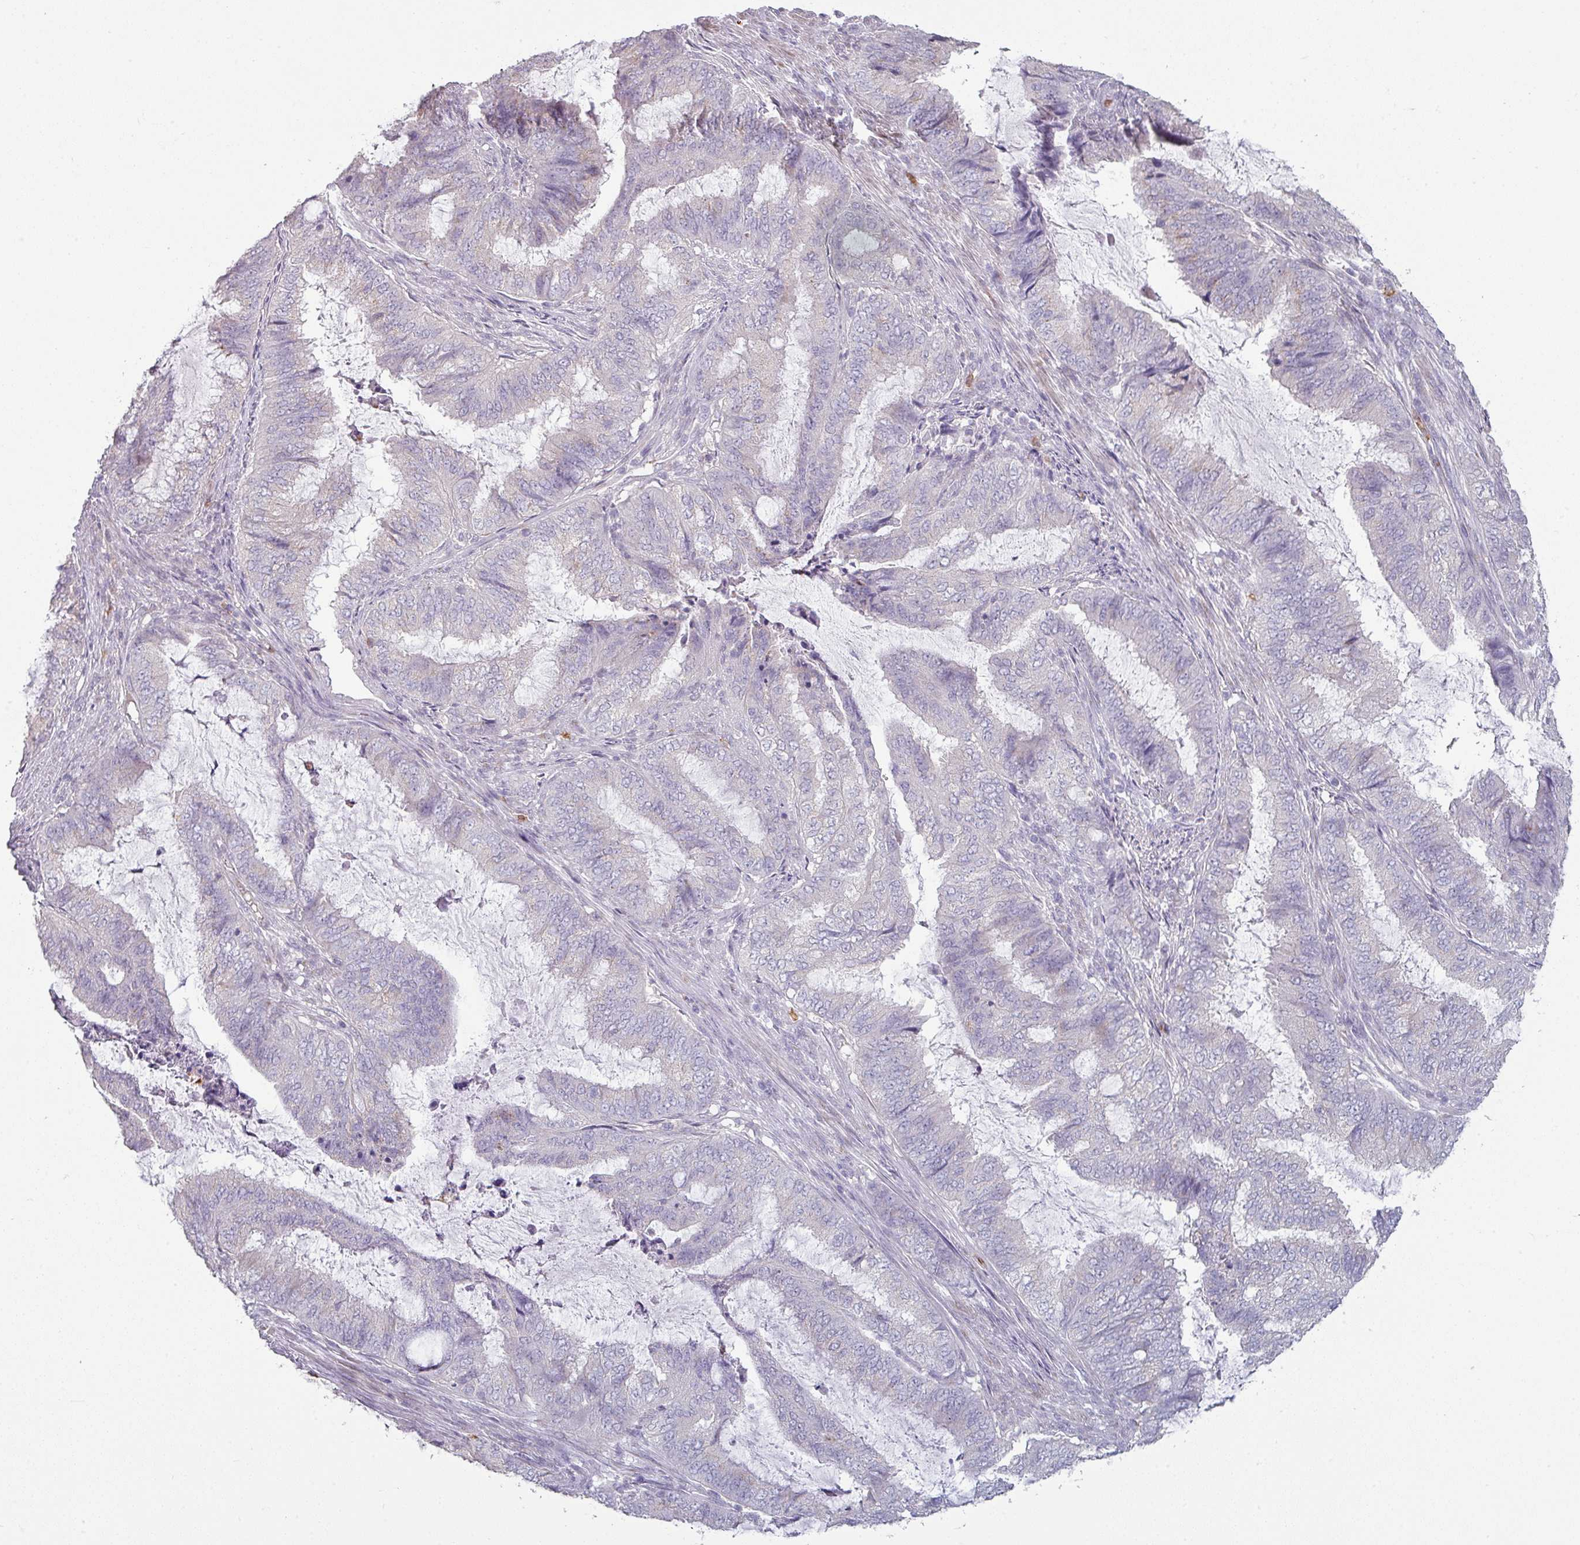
{"staining": {"intensity": "weak", "quantity": ">75%", "location": "cytoplasmic/membranous"}, "tissue": "endometrial cancer", "cell_type": "Tumor cells", "image_type": "cancer", "snomed": [{"axis": "morphology", "description": "Adenocarcinoma, NOS"}, {"axis": "topography", "description": "Endometrium"}], "caption": "A brown stain shows weak cytoplasmic/membranous positivity of a protein in endometrial adenocarcinoma tumor cells.", "gene": "MAGEC3", "patient": {"sex": "female", "age": 51}}